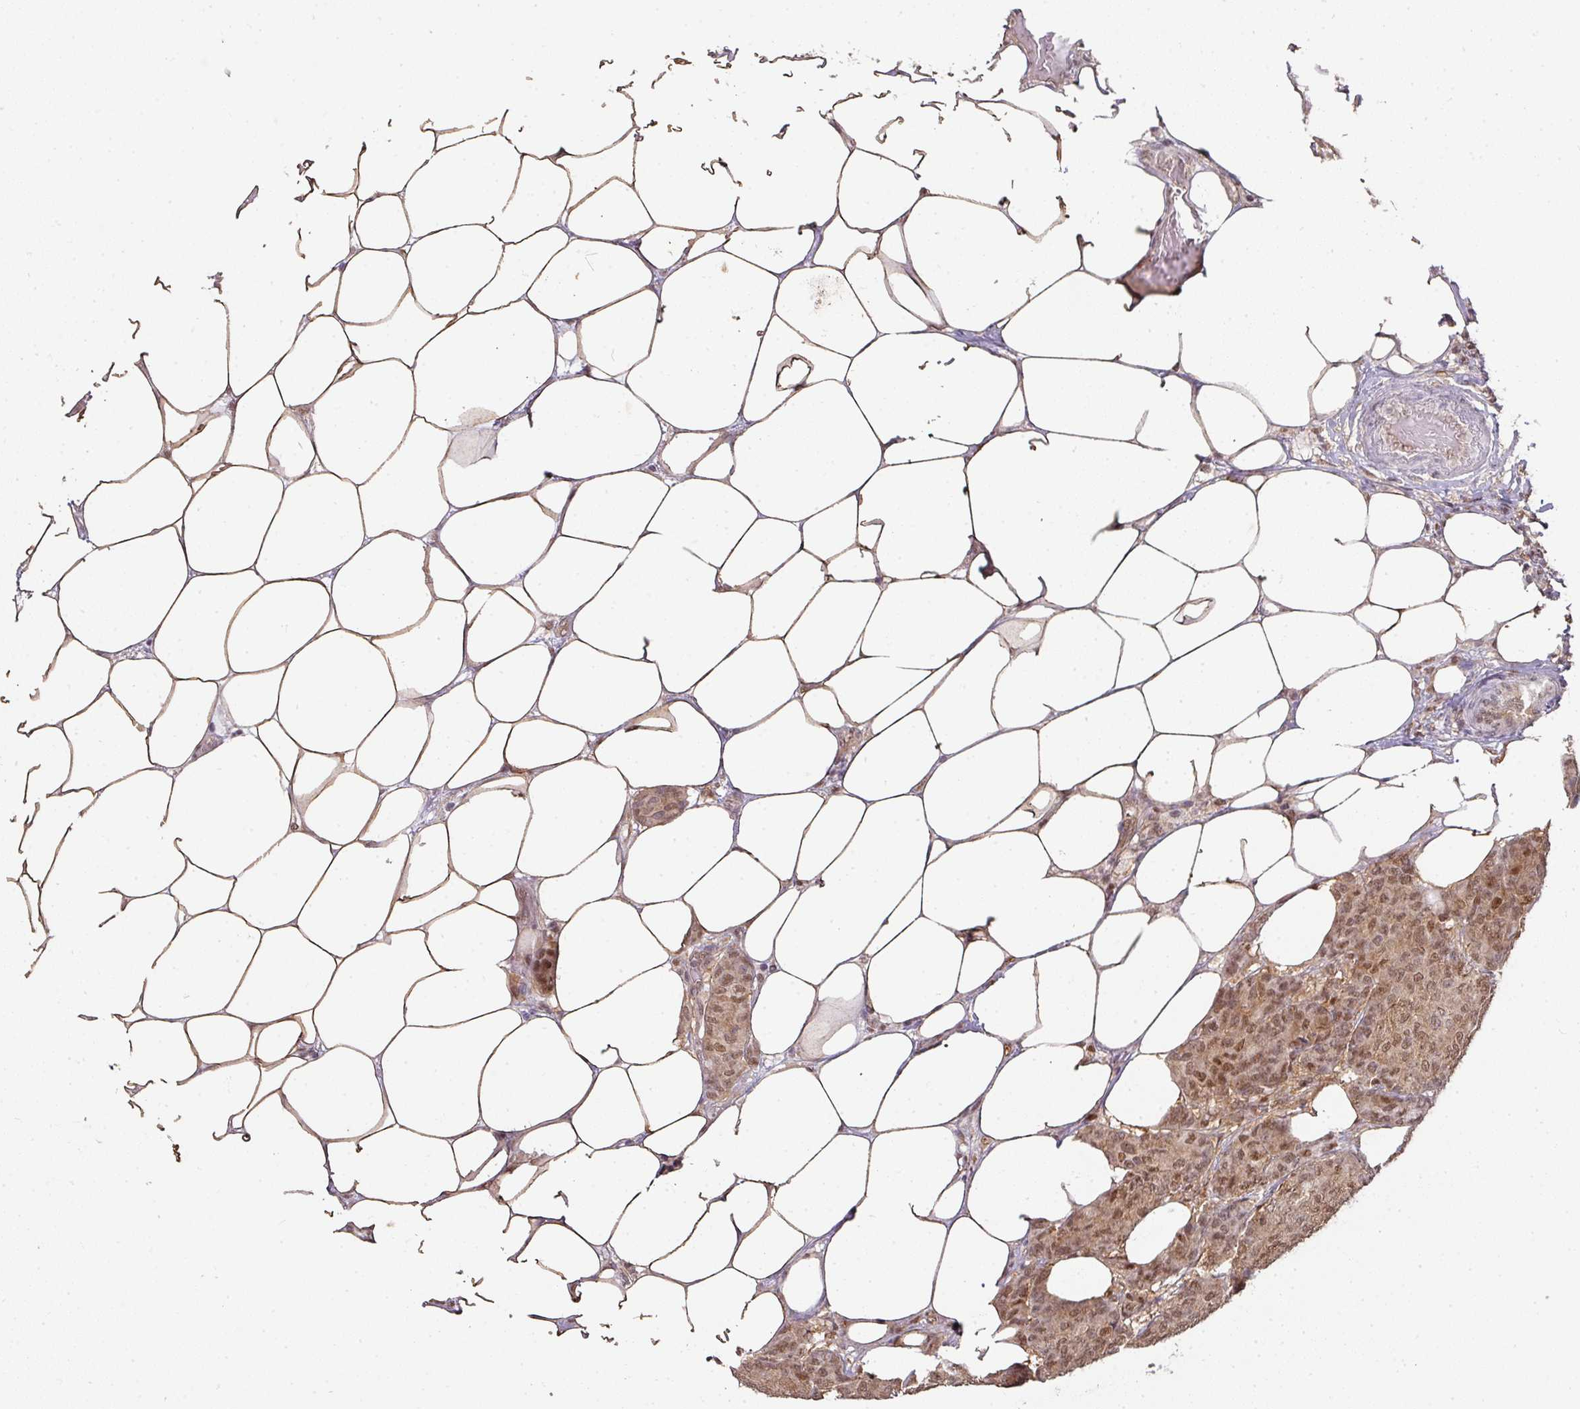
{"staining": {"intensity": "moderate", "quantity": ">75%", "location": "cytoplasmic/membranous,nuclear"}, "tissue": "breast cancer", "cell_type": "Tumor cells", "image_type": "cancer", "snomed": [{"axis": "morphology", "description": "Duct carcinoma"}, {"axis": "topography", "description": "Breast"}], "caption": "Immunohistochemical staining of invasive ductal carcinoma (breast) demonstrates moderate cytoplasmic/membranous and nuclear protein expression in approximately >75% of tumor cells.", "gene": "RANBP9", "patient": {"sex": "female", "age": 75}}